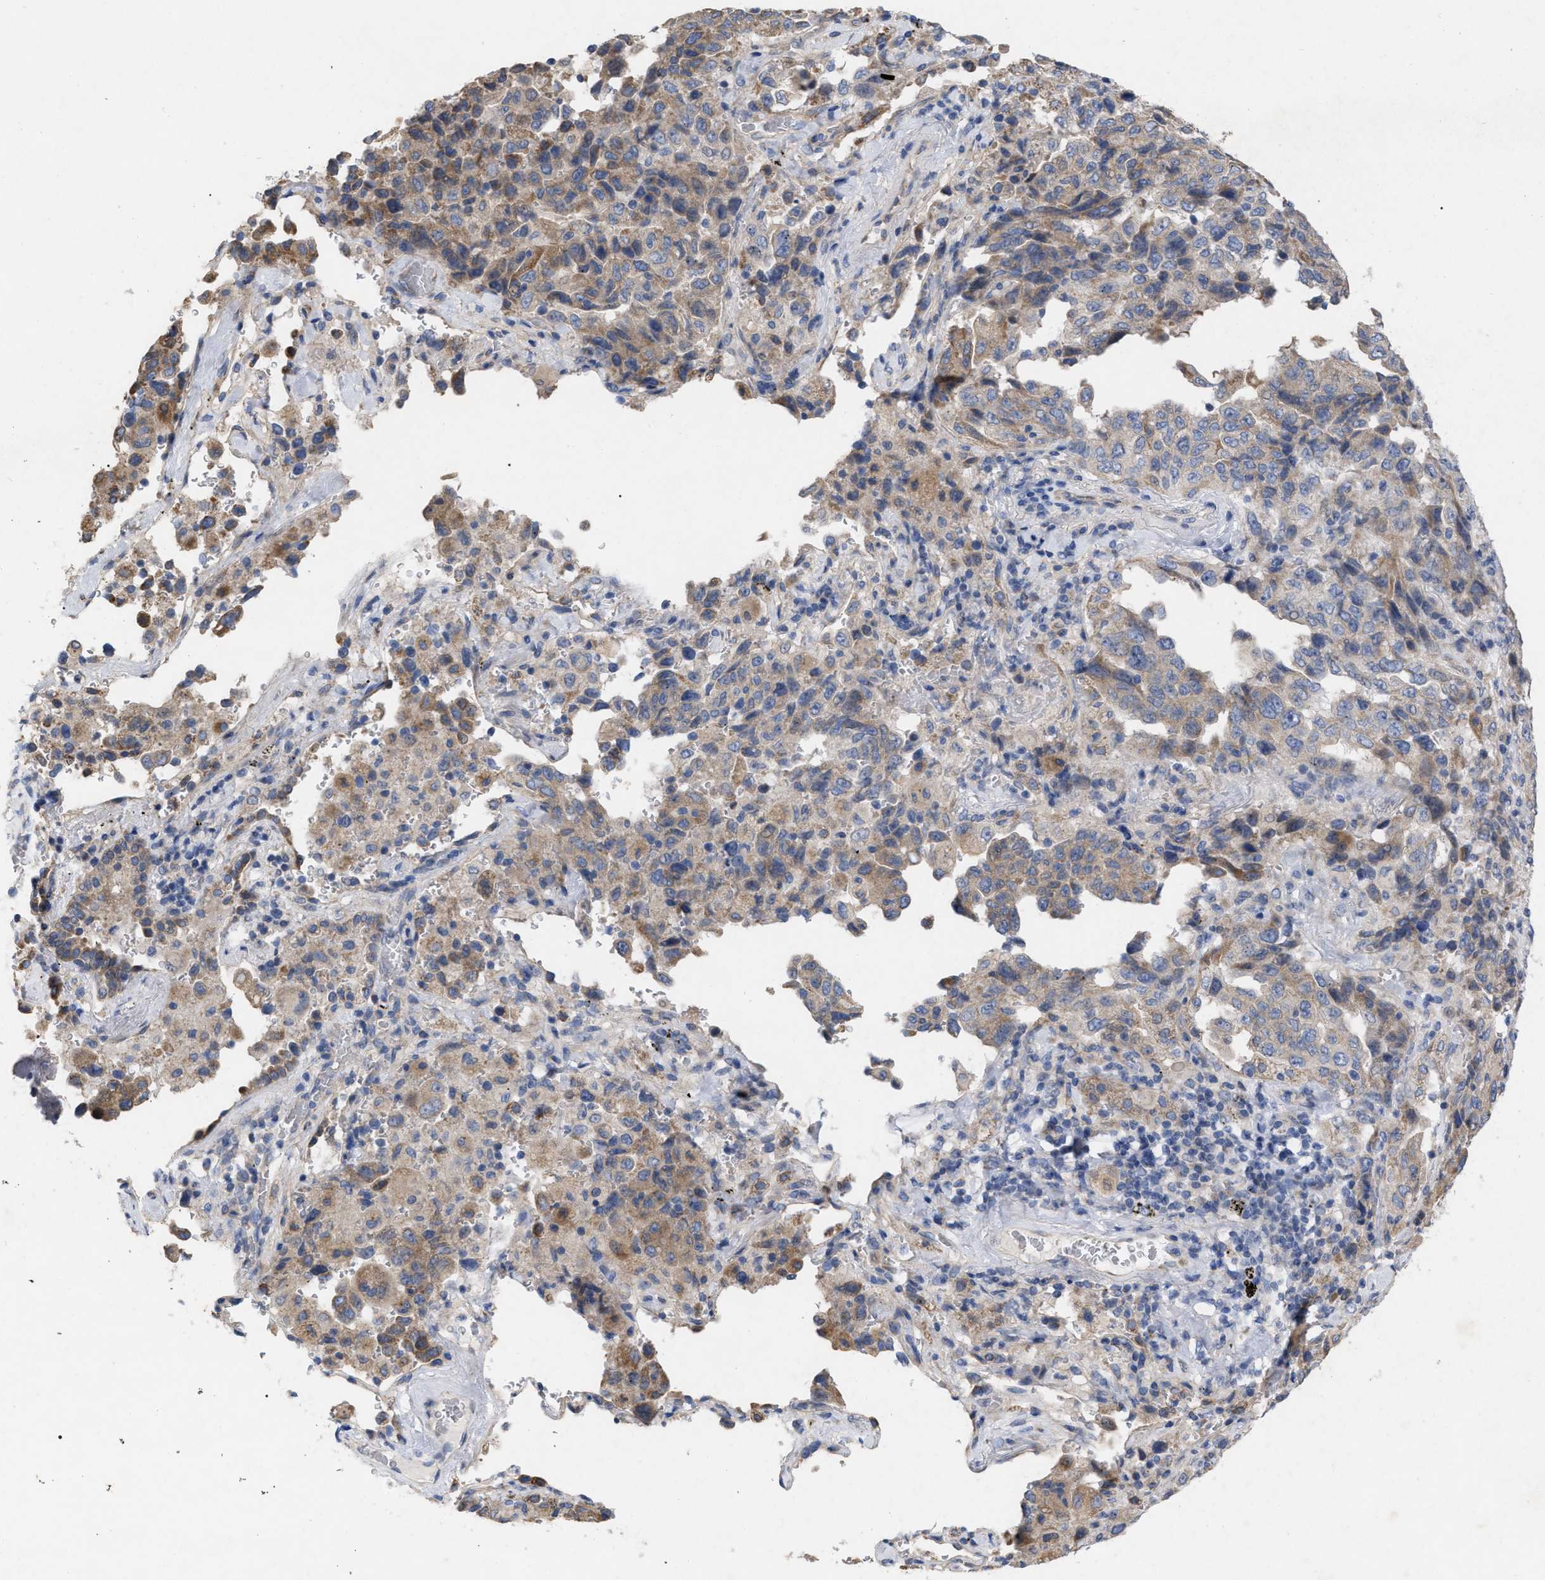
{"staining": {"intensity": "moderate", "quantity": "25%-75%", "location": "cytoplasmic/membranous"}, "tissue": "lung cancer", "cell_type": "Tumor cells", "image_type": "cancer", "snomed": [{"axis": "morphology", "description": "Adenocarcinoma, NOS"}, {"axis": "topography", "description": "Lung"}], "caption": "Lung cancer (adenocarcinoma) stained with DAB (3,3'-diaminobenzidine) immunohistochemistry (IHC) reveals medium levels of moderate cytoplasmic/membranous staining in approximately 25%-75% of tumor cells.", "gene": "VIP", "patient": {"sex": "female", "age": 51}}